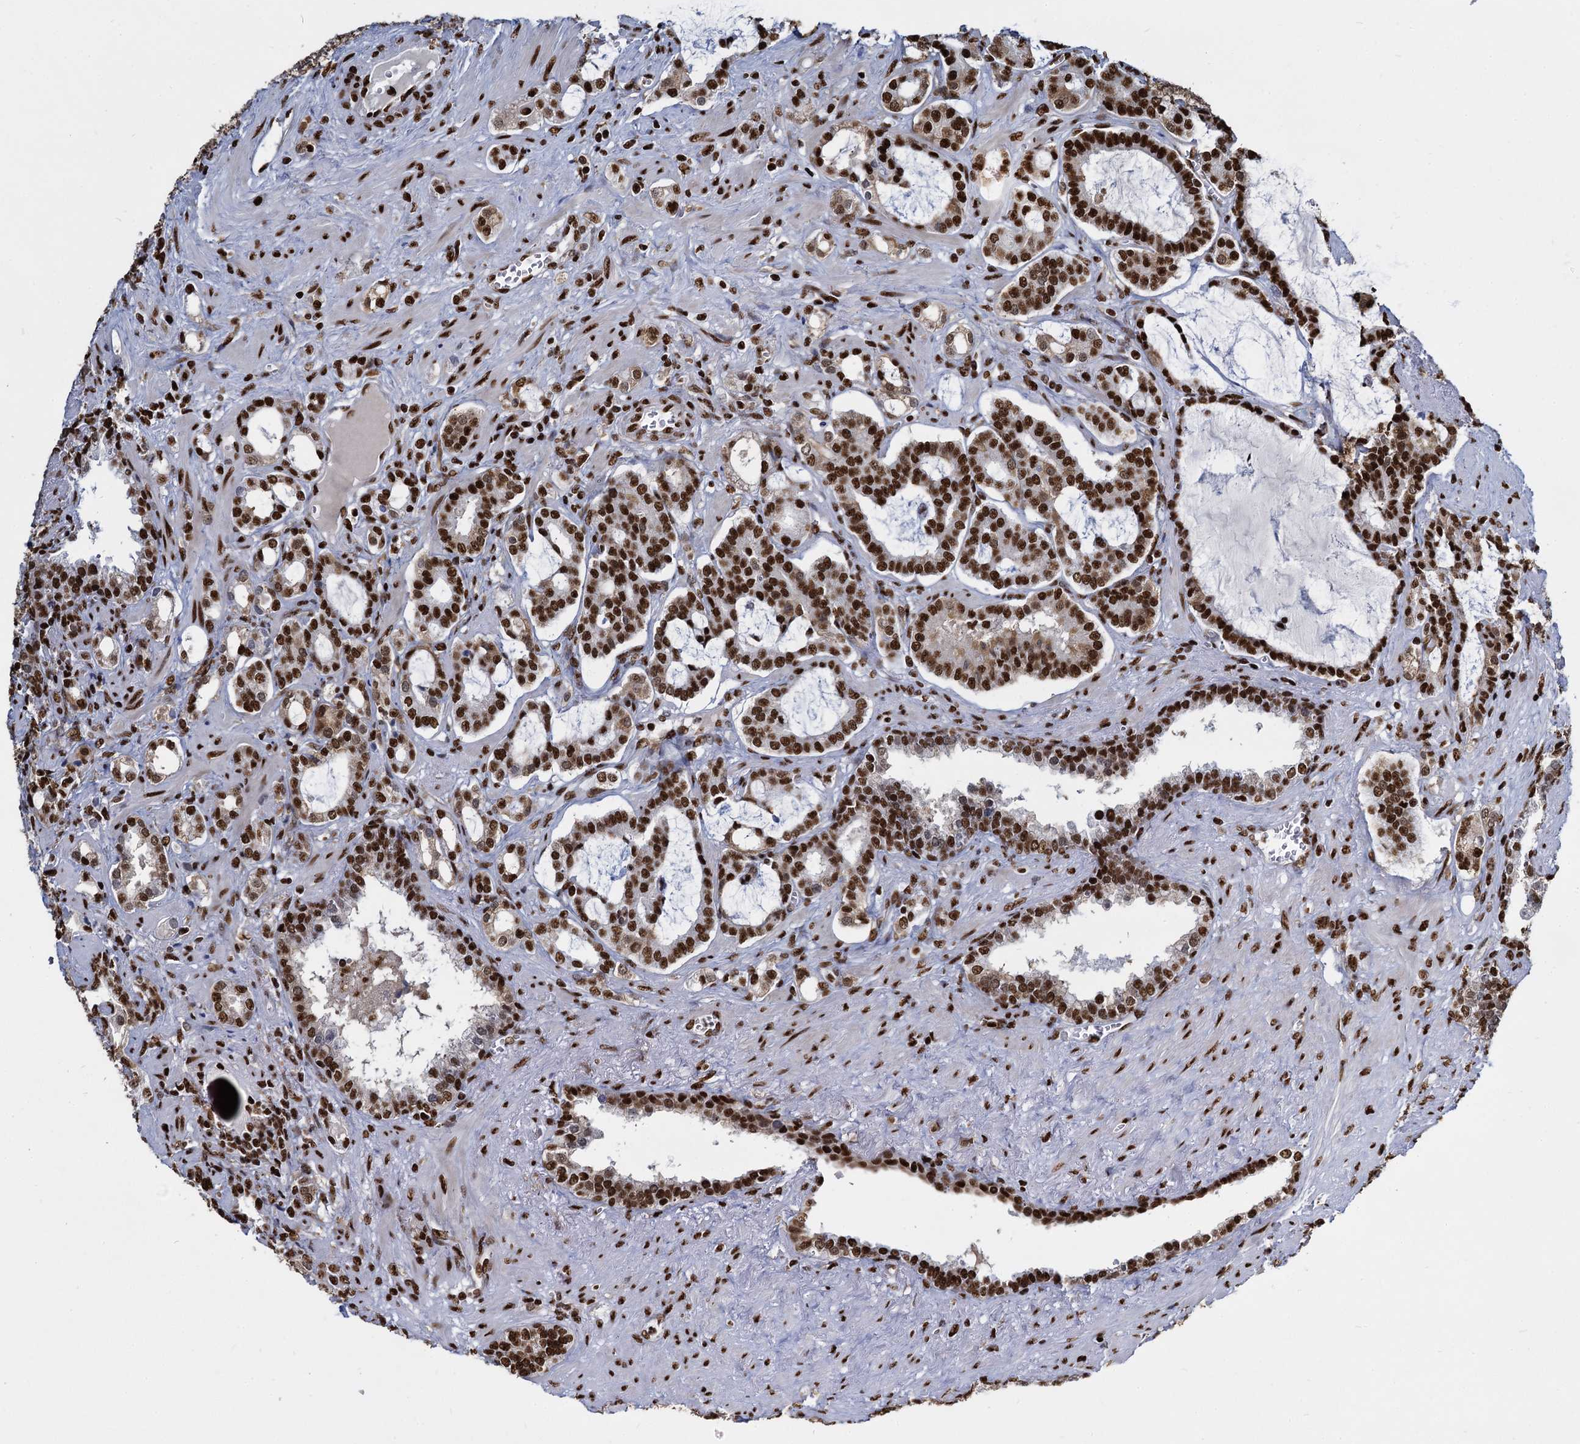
{"staining": {"intensity": "strong", "quantity": ">75%", "location": "nuclear"}, "tissue": "prostate cancer", "cell_type": "Tumor cells", "image_type": "cancer", "snomed": [{"axis": "morphology", "description": "Adenocarcinoma, High grade"}, {"axis": "topography", "description": "Prostate and seminal vesicle, NOS"}], "caption": "About >75% of tumor cells in prostate adenocarcinoma (high-grade) exhibit strong nuclear protein staining as visualized by brown immunohistochemical staining.", "gene": "DCPS", "patient": {"sex": "male", "age": 67}}